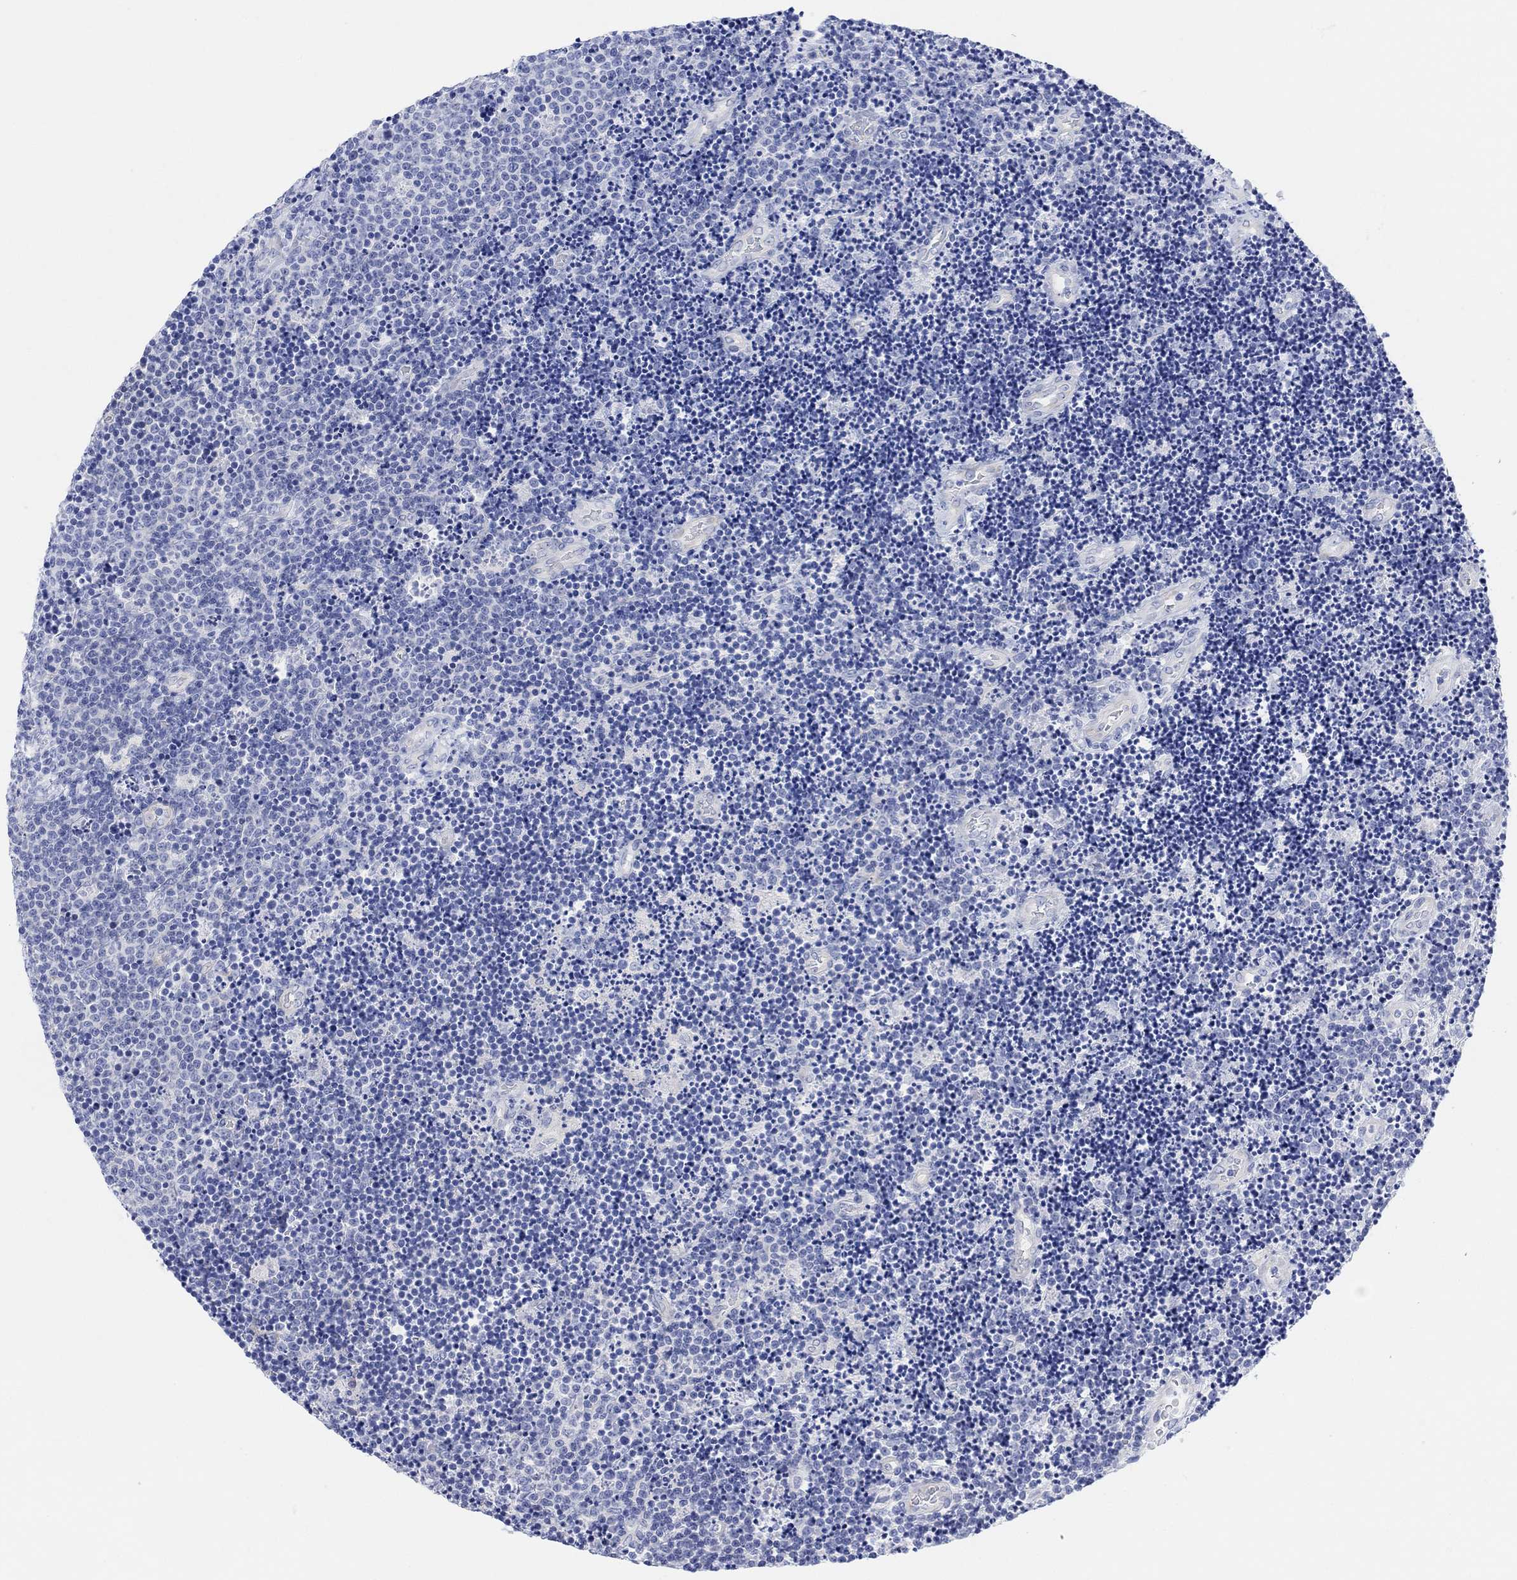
{"staining": {"intensity": "negative", "quantity": "none", "location": "none"}, "tissue": "lymphoma", "cell_type": "Tumor cells", "image_type": "cancer", "snomed": [{"axis": "morphology", "description": "Malignant lymphoma, non-Hodgkin's type, Low grade"}, {"axis": "topography", "description": "Brain"}], "caption": "The micrograph exhibits no staining of tumor cells in malignant lymphoma, non-Hodgkin's type (low-grade).", "gene": "GNG13", "patient": {"sex": "female", "age": 66}}